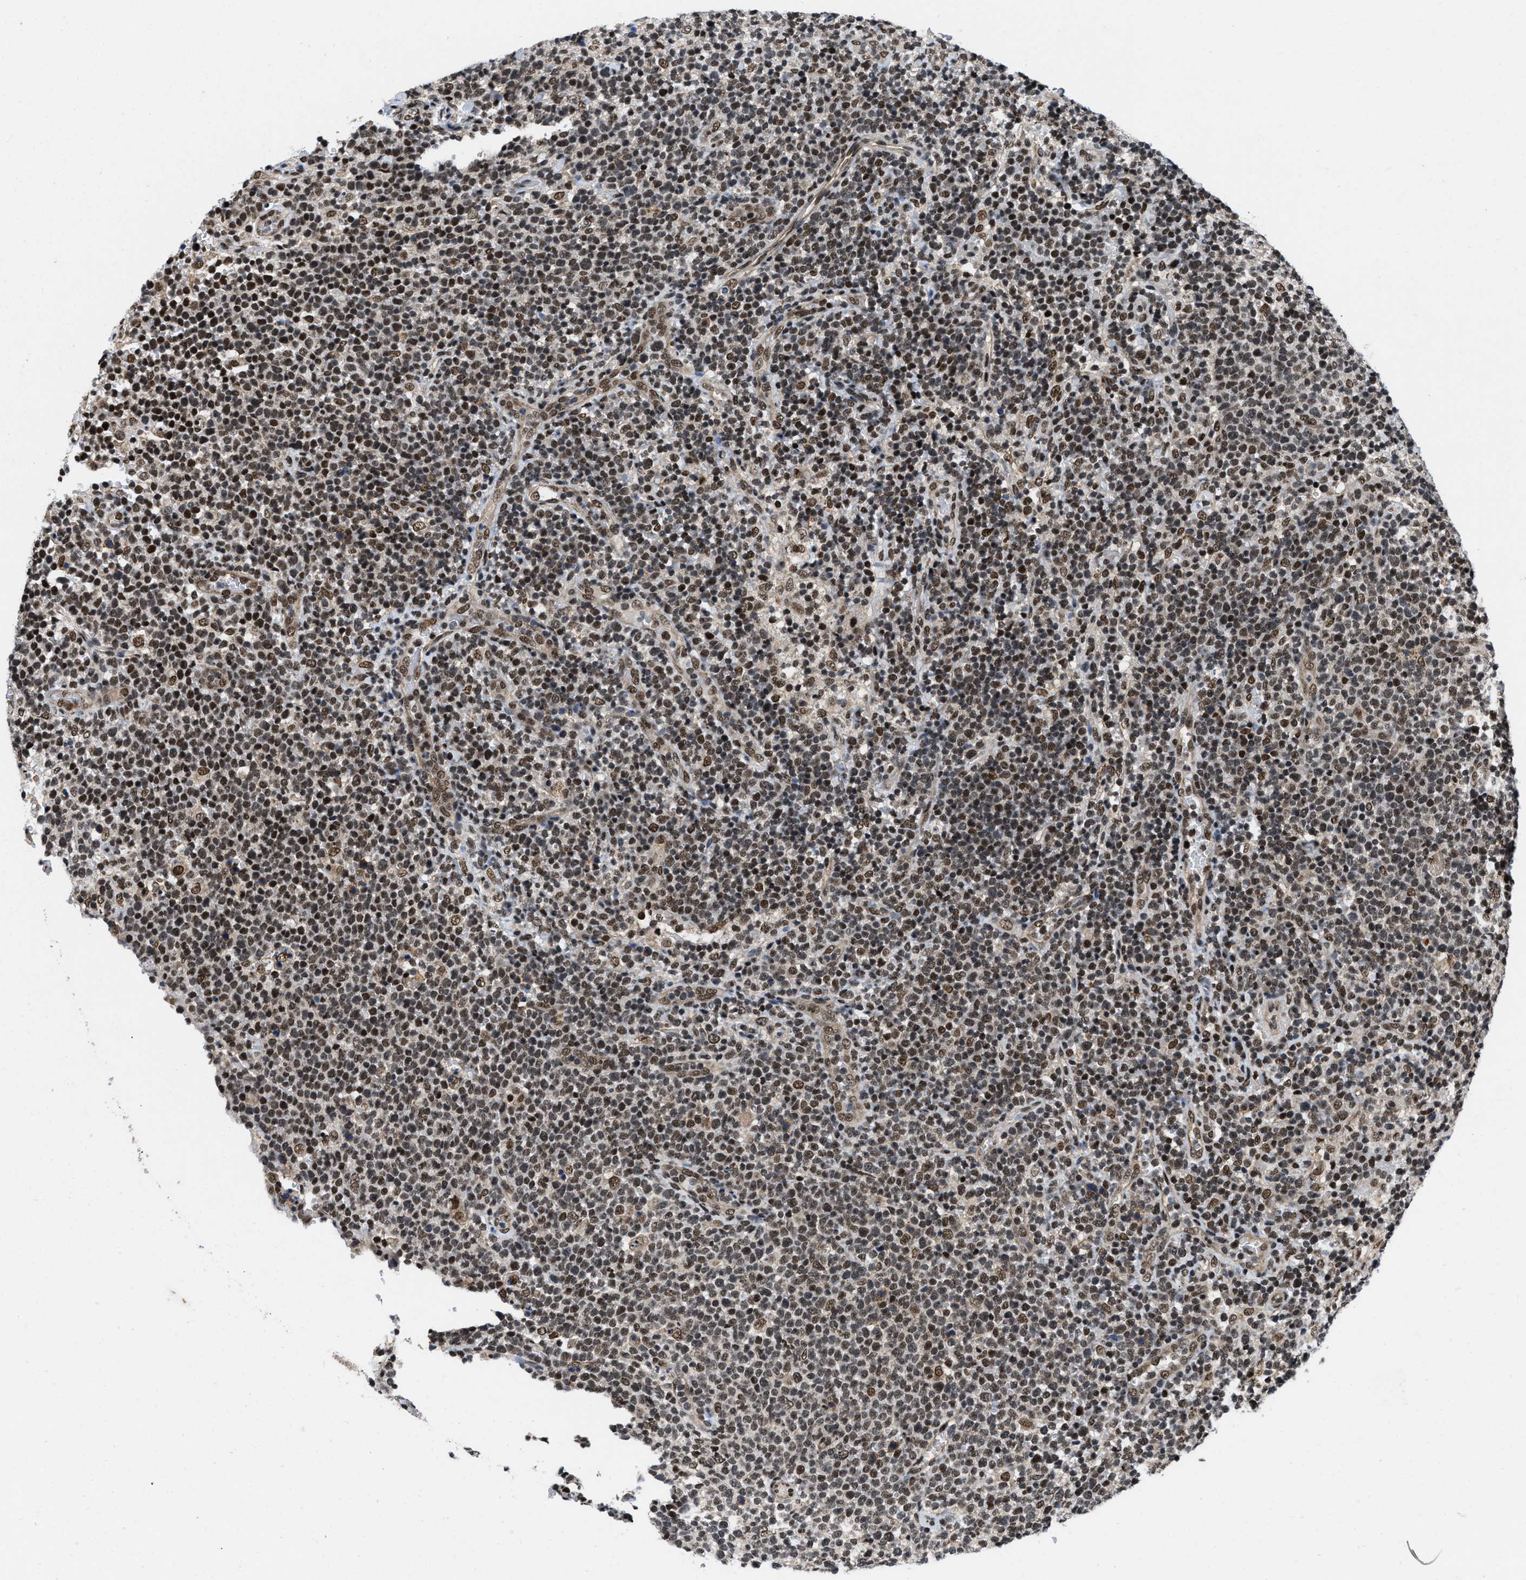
{"staining": {"intensity": "moderate", "quantity": "25%-75%", "location": "nuclear"}, "tissue": "lymphoma", "cell_type": "Tumor cells", "image_type": "cancer", "snomed": [{"axis": "morphology", "description": "Malignant lymphoma, non-Hodgkin's type, High grade"}, {"axis": "topography", "description": "Lymph node"}], "caption": "Immunohistochemical staining of human malignant lymphoma, non-Hodgkin's type (high-grade) reveals moderate nuclear protein positivity in approximately 25%-75% of tumor cells. (DAB IHC, brown staining for protein, blue staining for nuclei).", "gene": "SAFB", "patient": {"sex": "male", "age": 61}}